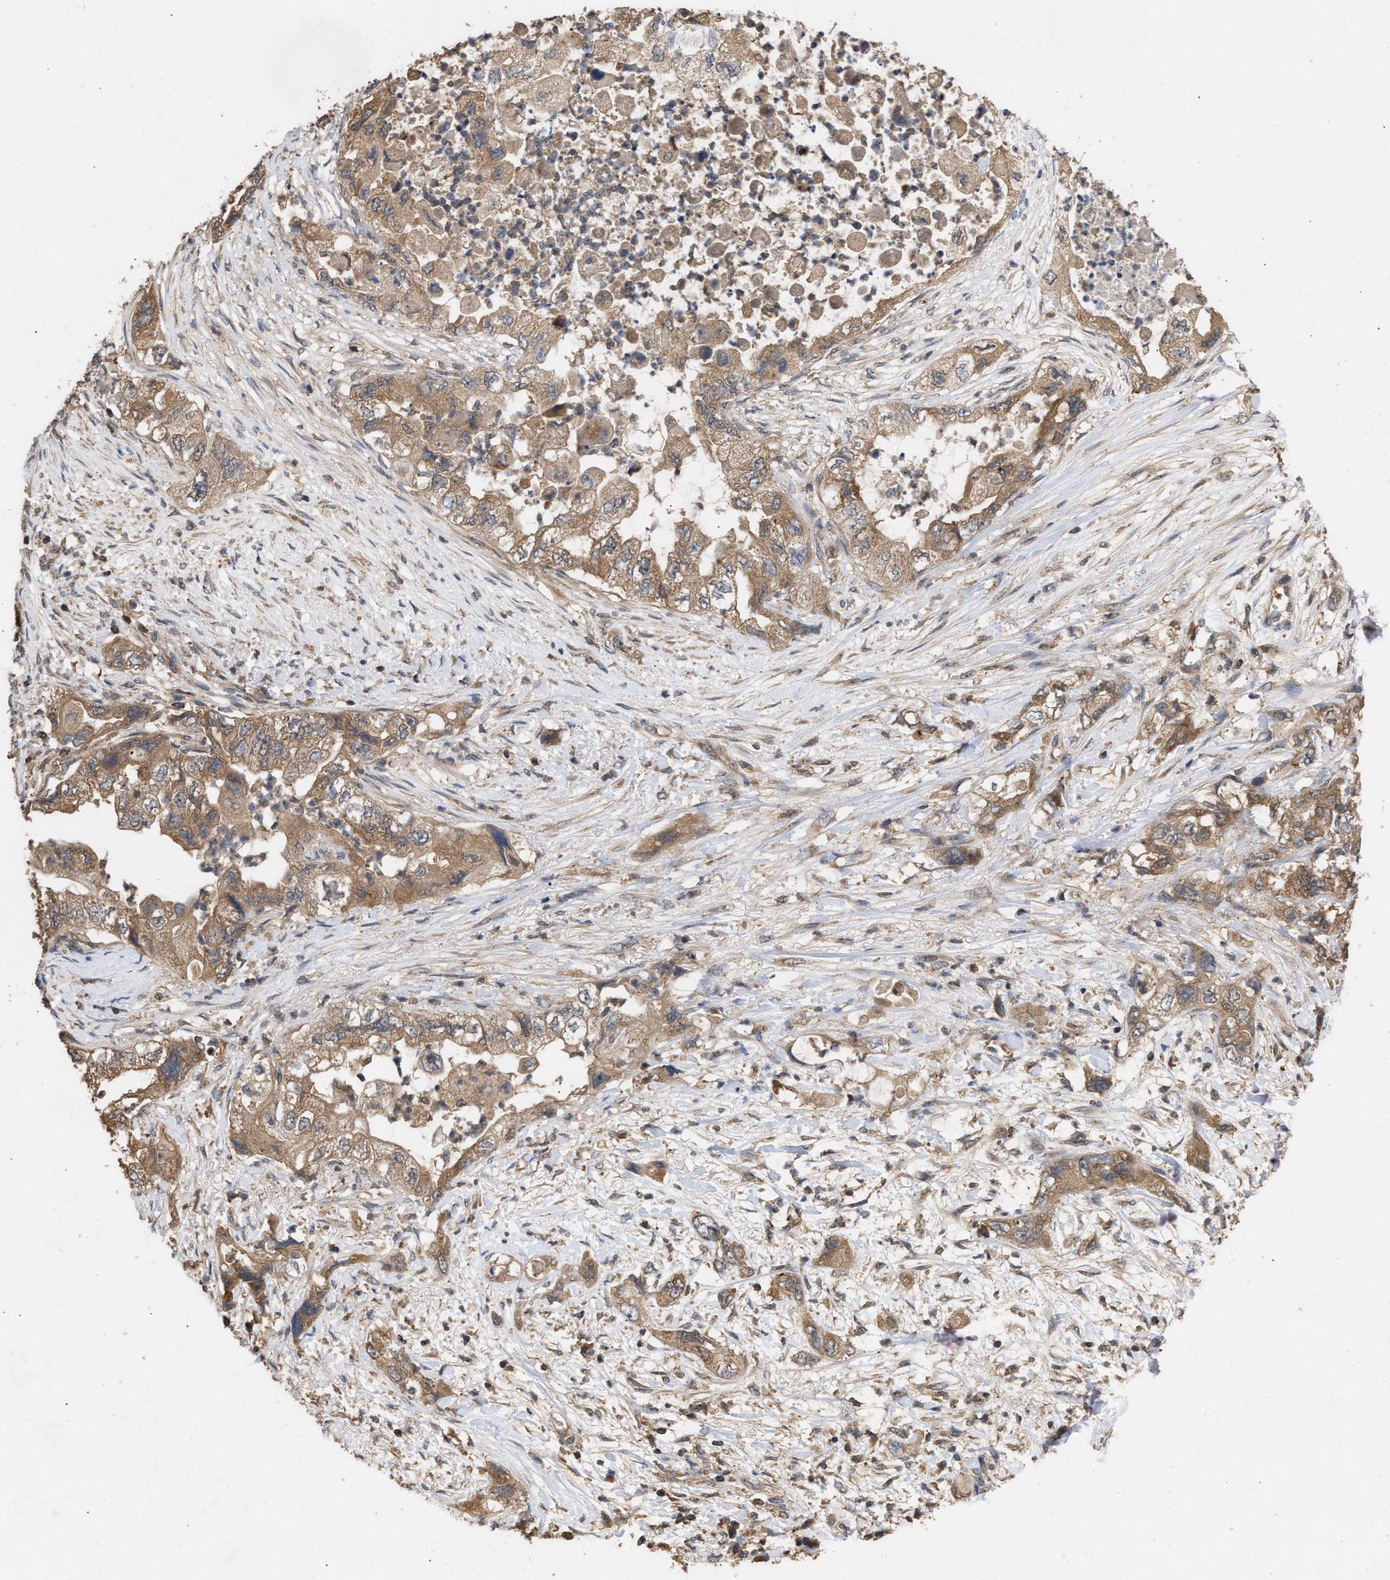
{"staining": {"intensity": "moderate", "quantity": ">75%", "location": "cytoplasmic/membranous"}, "tissue": "pancreatic cancer", "cell_type": "Tumor cells", "image_type": "cancer", "snomed": [{"axis": "morphology", "description": "Adenocarcinoma, NOS"}, {"axis": "topography", "description": "Pancreas"}], "caption": "Brown immunohistochemical staining in pancreatic adenocarcinoma demonstrates moderate cytoplasmic/membranous staining in about >75% of tumor cells. The staining was performed using DAB (3,3'-diaminobenzidine) to visualize the protein expression in brown, while the nuclei were stained in blue with hematoxylin (Magnification: 20x).", "gene": "FITM1", "patient": {"sex": "female", "age": 73}}